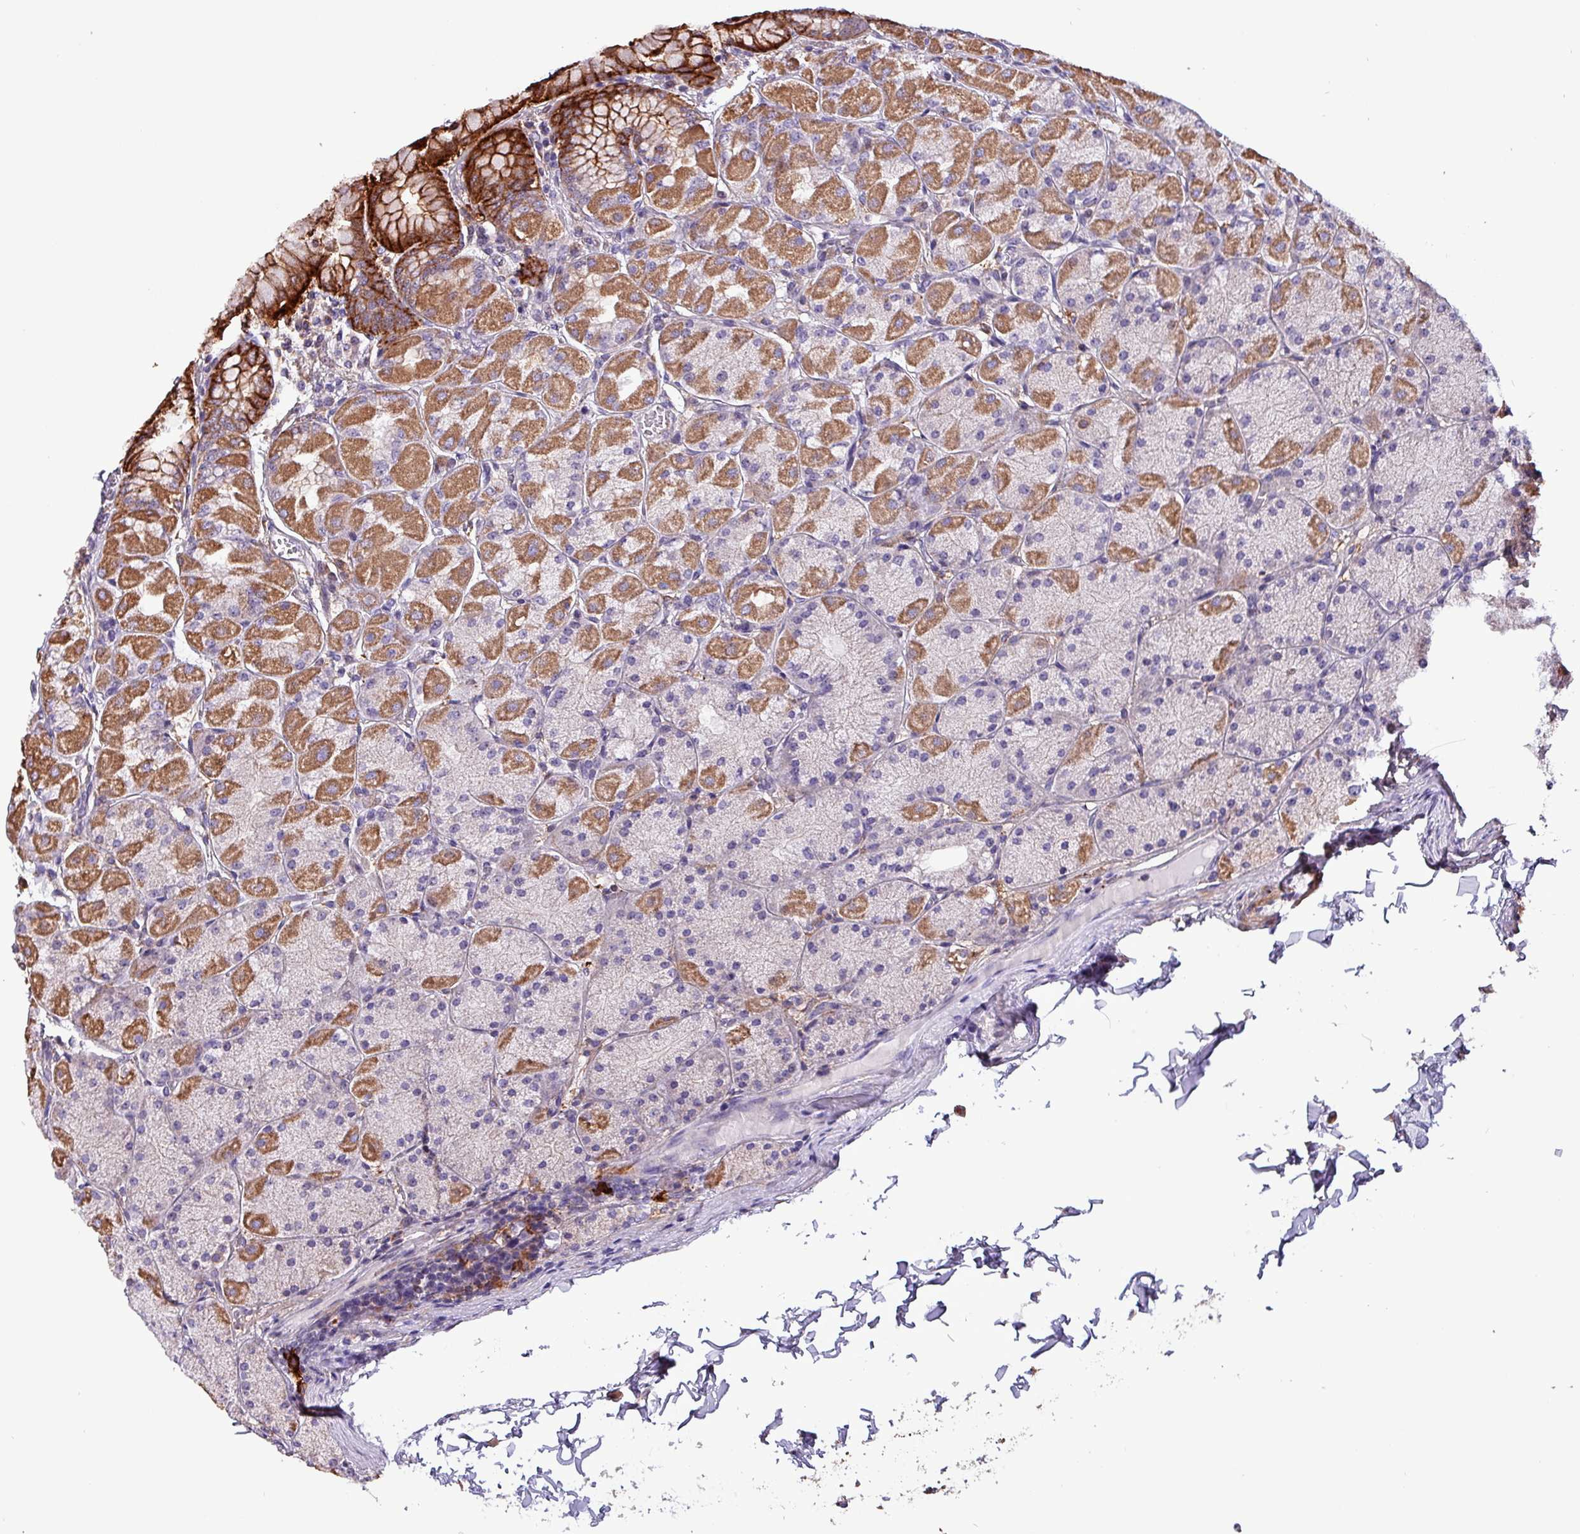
{"staining": {"intensity": "strong", "quantity": "25%-75%", "location": "cytoplasmic/membranous"}, "tissue": "stomach", "cell_type": "Glandular cells", "image_type": "normal", "snomed": [{"axis": "morphology", "description": "Normal tissue, NOS"}, {"axis": "topography", "description": "Stomach, upper"}], "caption": "A micrograph of human stomach stained for a protein demonstrates strong cytoplasmic/membranous brown staining in glandular cells. Using DAB (3,3'-diaminobenzidine) (brown) and hematoxylin (blue) stains, captured at high magnification using brightfield microscopy.", "gene": "SCIN", "patient": {"sex": "female", "age": 56}}